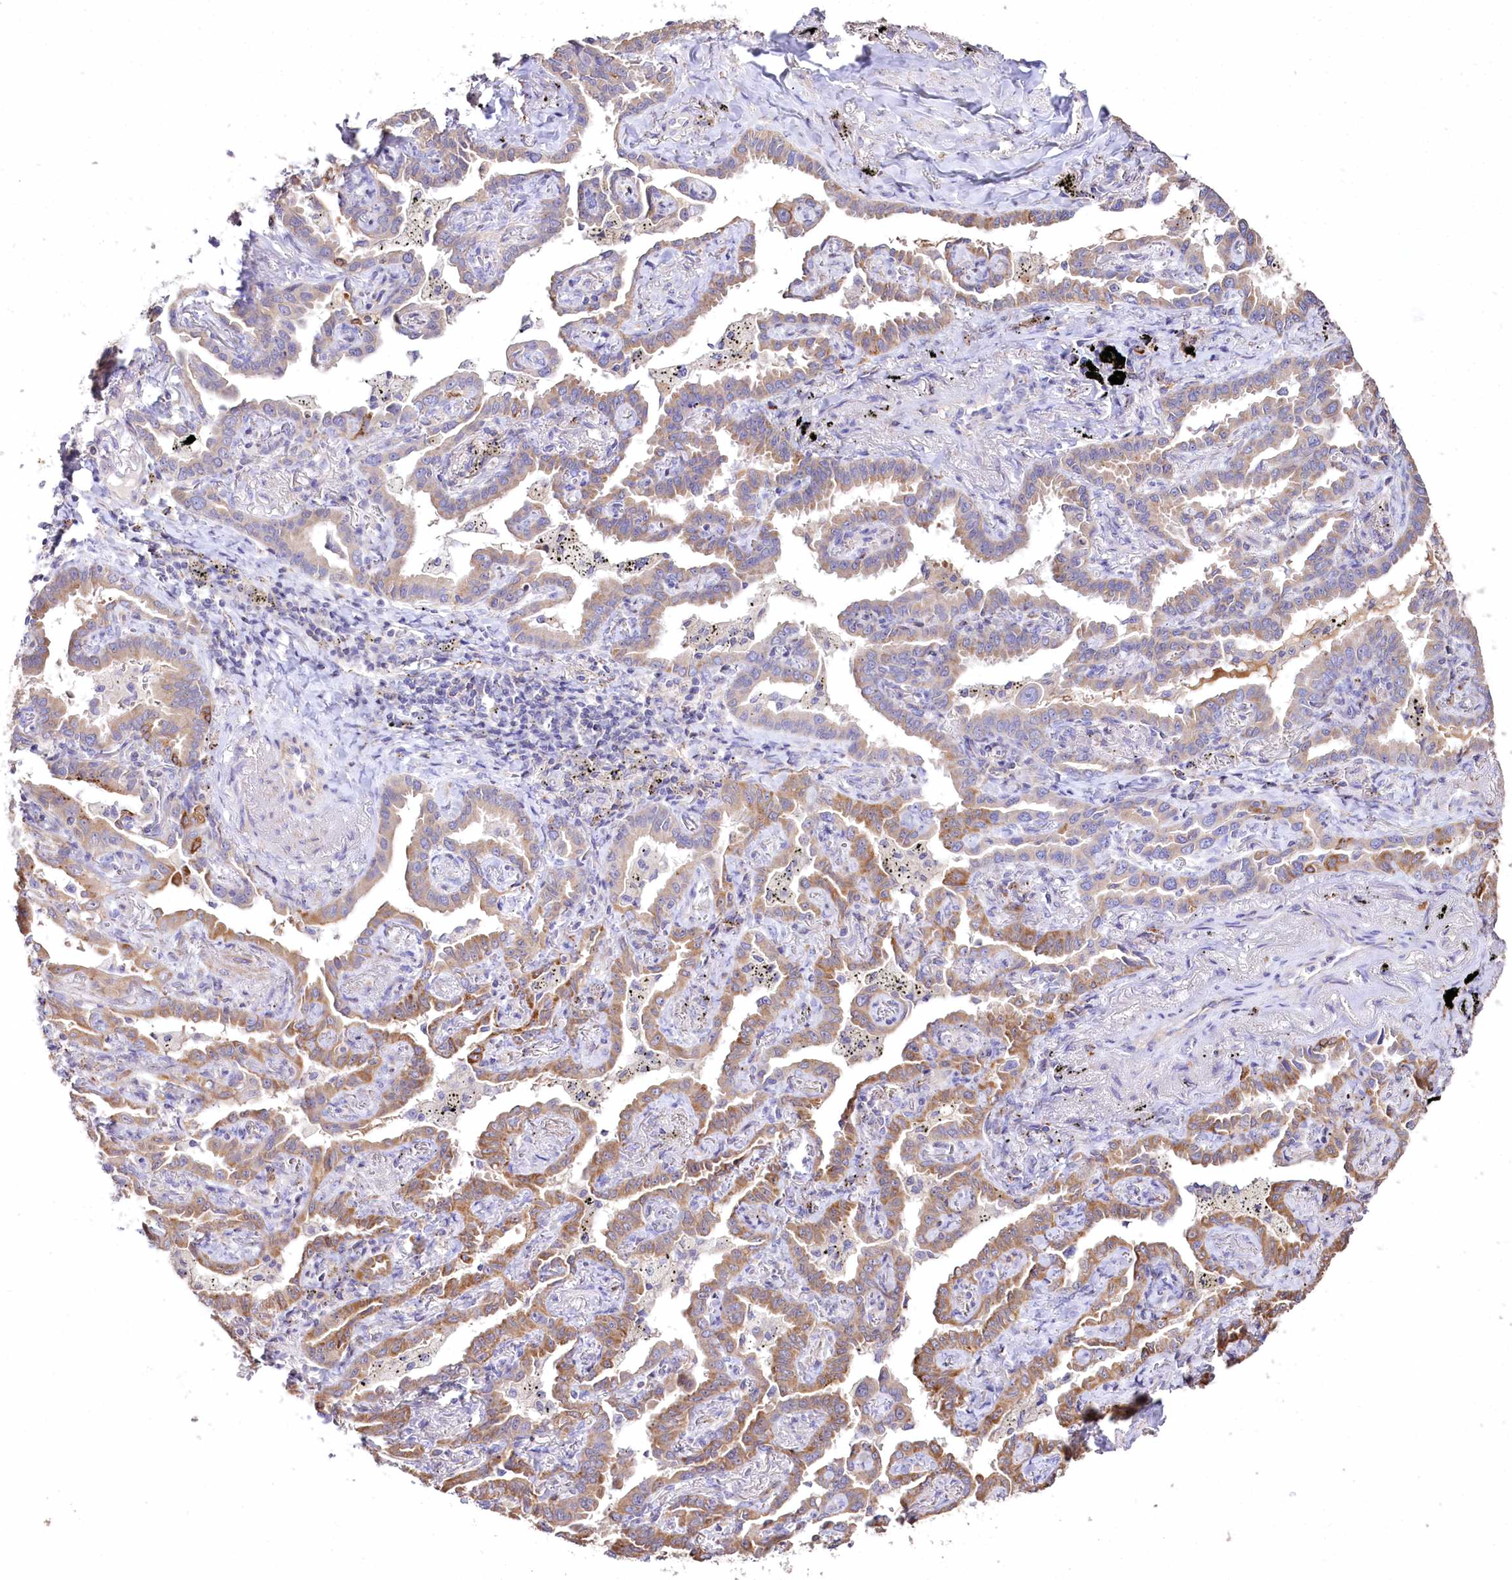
{"staining": {"intensity": "moderate", "quantity": "25%-75%", "location": "cytoplasmic/membranous"}, "tissue": "lung cancer", "cell_type": "Tumor cells", "image_type": "cancer", "snomed": [{"axis": "morphology", "description": "Adenocarcinoma, NOS"}, {"axis": "topography", "description": "Lung"}], "caption": "There is medium levels of moderate cytoplasmic/membranous positivity in tumor cells of adenocarcinoma (lung), as demonstrated by immunohistochemical staining (brown color).", "gene": "PTER", "patient": {"sex": "male", "age": 67}}